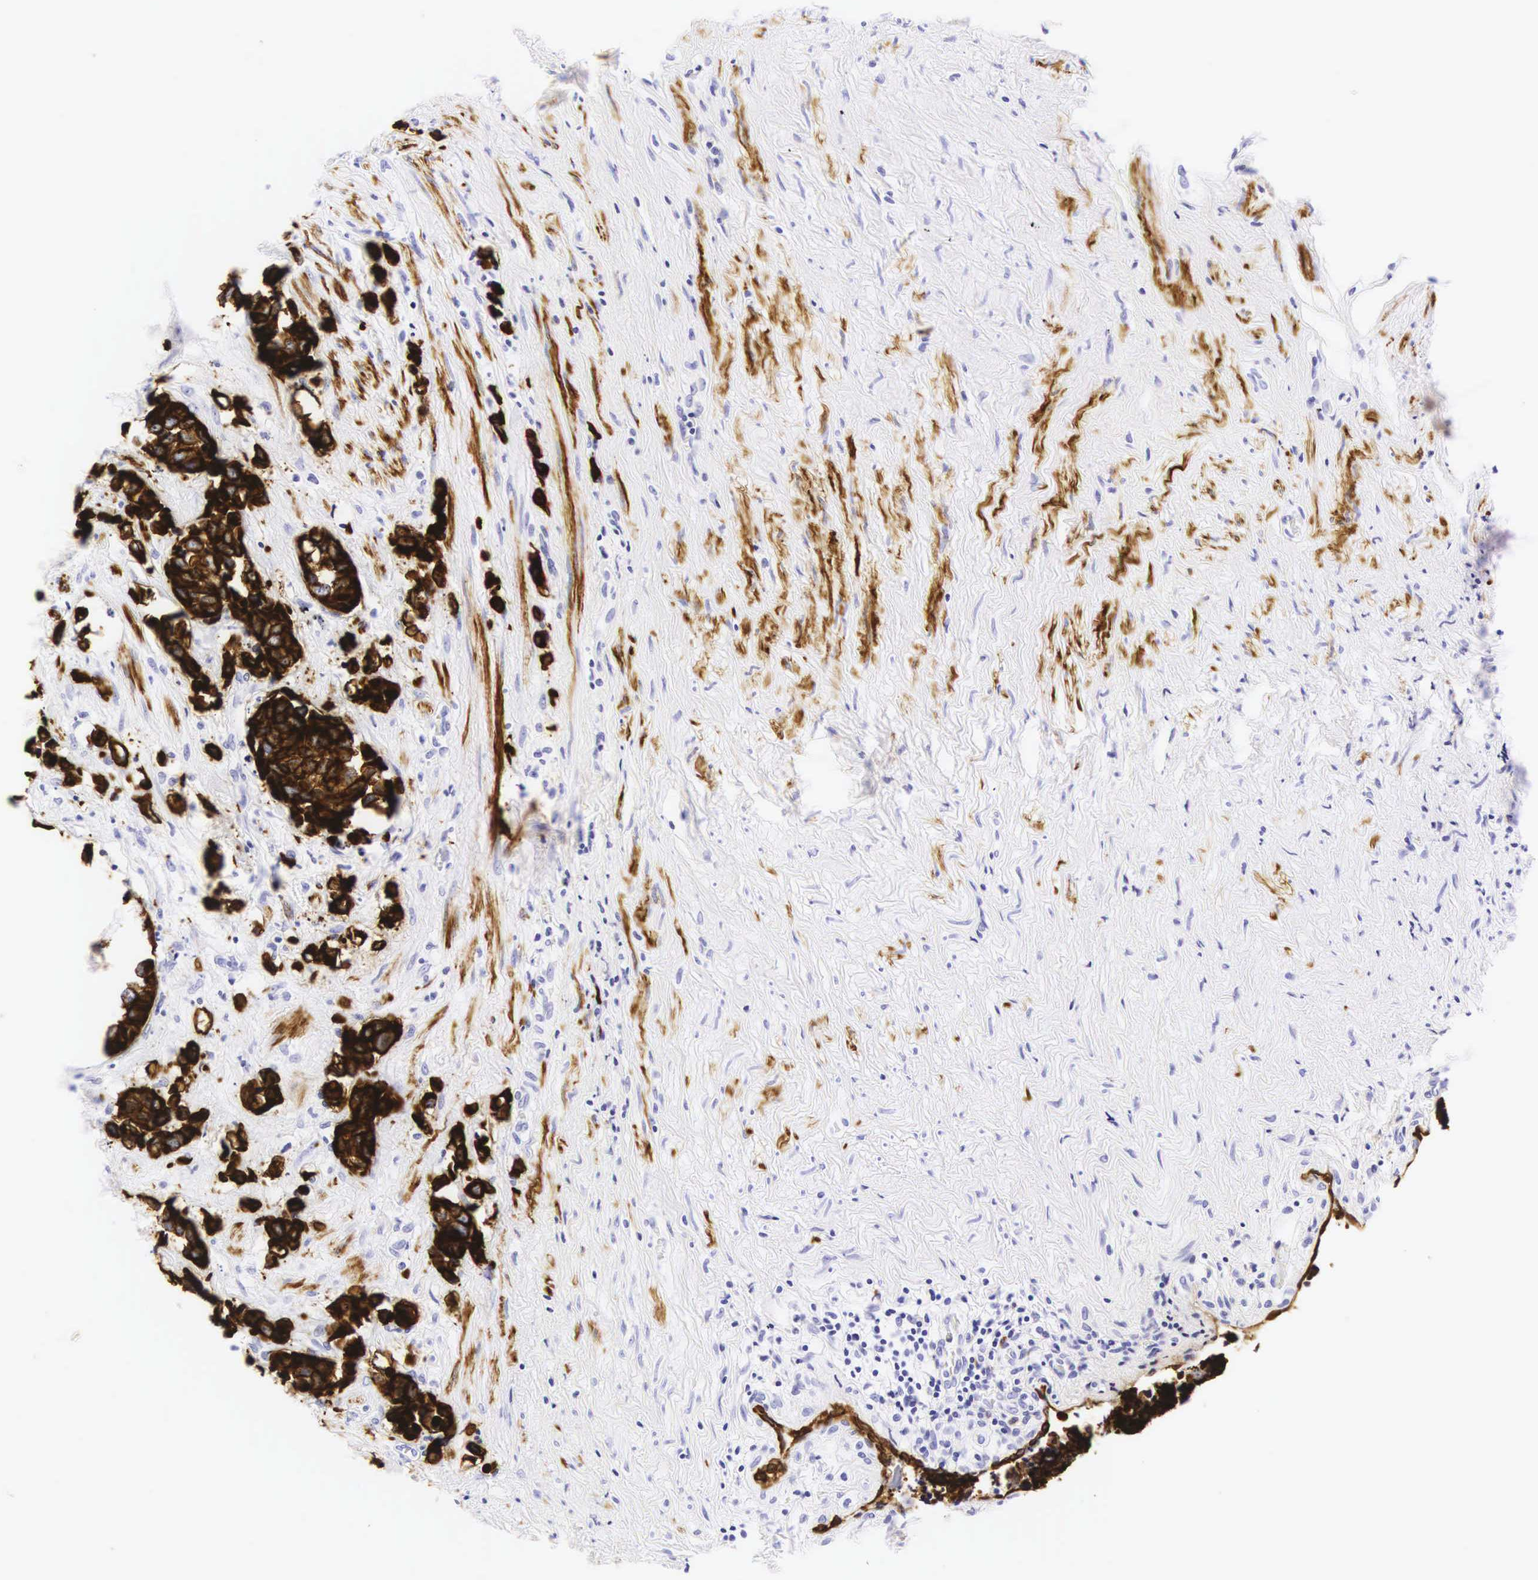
{"staining": {"intensity": "strong", "quantity": "25%-75%", "location": "cytoplasmic/membranous"}, "tissue": "urothelial cancer", "cell_type": "Tumor cells", "image_type": "cancer", "snomed": [{"axis": "morphology", "description": "Urothelial carcinoma, High grade"}, {"axis": "topography", "description": "Urinary bladder"}], "caption": "A micrograph of high-grade urothelial carcinoma stained for a protein shows strong cytoplasmic/membranous brown staining in tumor cells.", "gene": "KRT18", "patient": {"sex": "male", "age": 81}}